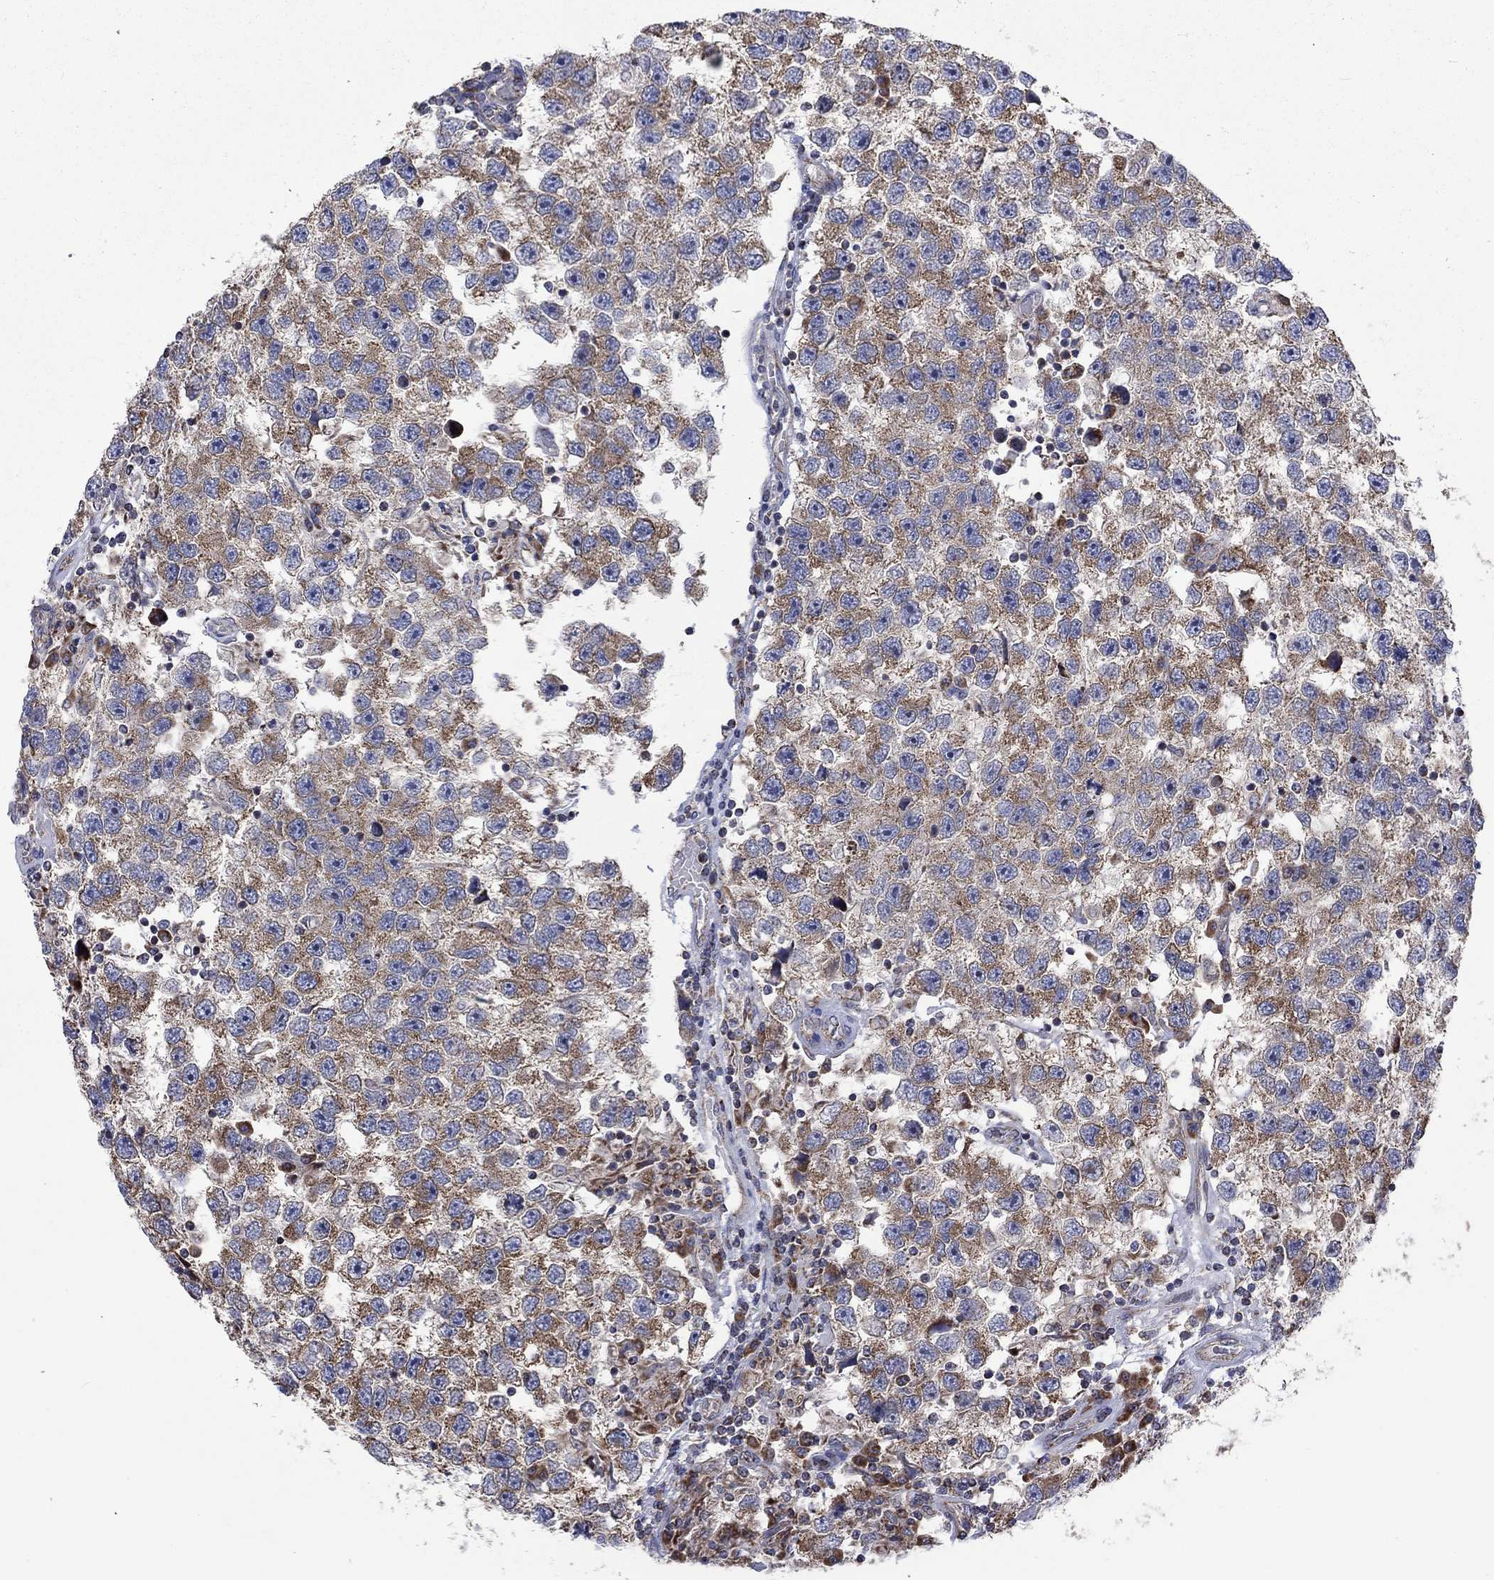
{"staining": {"intensity": "moderate", "quantity": "25%-75%", "location": "cytoplasmic/membranous"}, "tissue": "testis cancer", "cell_type": "Tumor cells", "image_type": "cancer", "snomed": [{"axis": "morphology", "description": "Seminoma, NOS"}, {"axis": "topography", "description": "Testis"}], "caption": "Testis cancer (seminoma) tissue reveals moderate cytoplasmic/membranous positivity in approximately 25%-75% of tumor cells", "gene": "RPLP0", "patient": {"sex": "male", "age": 26}}